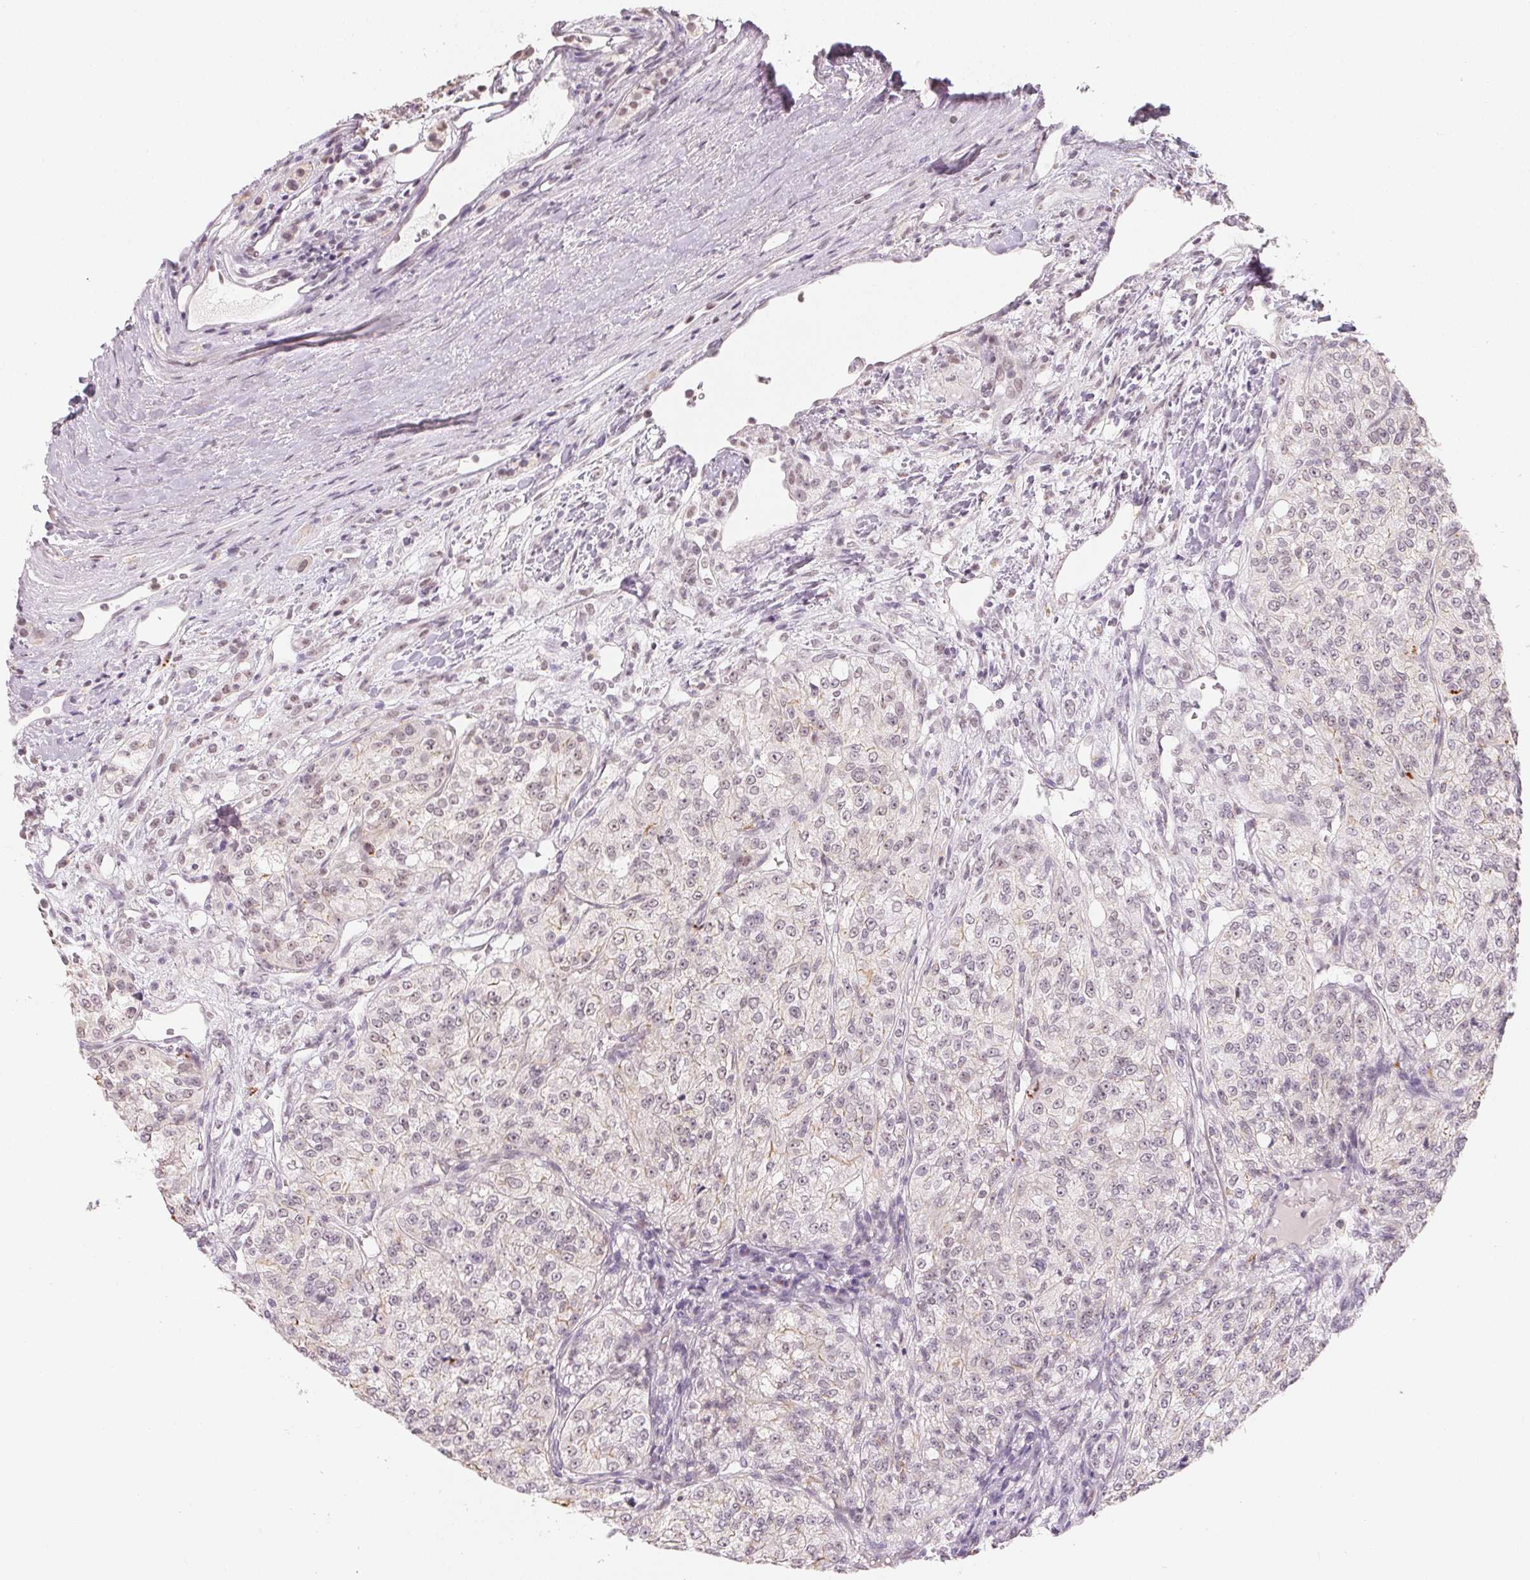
{"staining": {"intensity": "negative", "quantity": "none", "location": "none"}, "tissue": "renal cancer", "cell_type": "Tumor cells", "image_type": "cancer", "snomed": [{"axis": "morphology", "description": "Adenocarcinoma, NOS"}, {"axis": "topography", "description": "Kidney"}], "caption": "DAB (3,3'-diaminobenzidine) immunohistochemical staining of renal cancer (adenocarcinoma) shows no significant expression in tumor cells. (Stains: DAB immunohistochemistry (IHC) with hematoxylin counter stain, Microscopy: brightfield microscopy at high magnification).", "gene": "NXF3", "patient": {"sex": "female", "age": 63}}